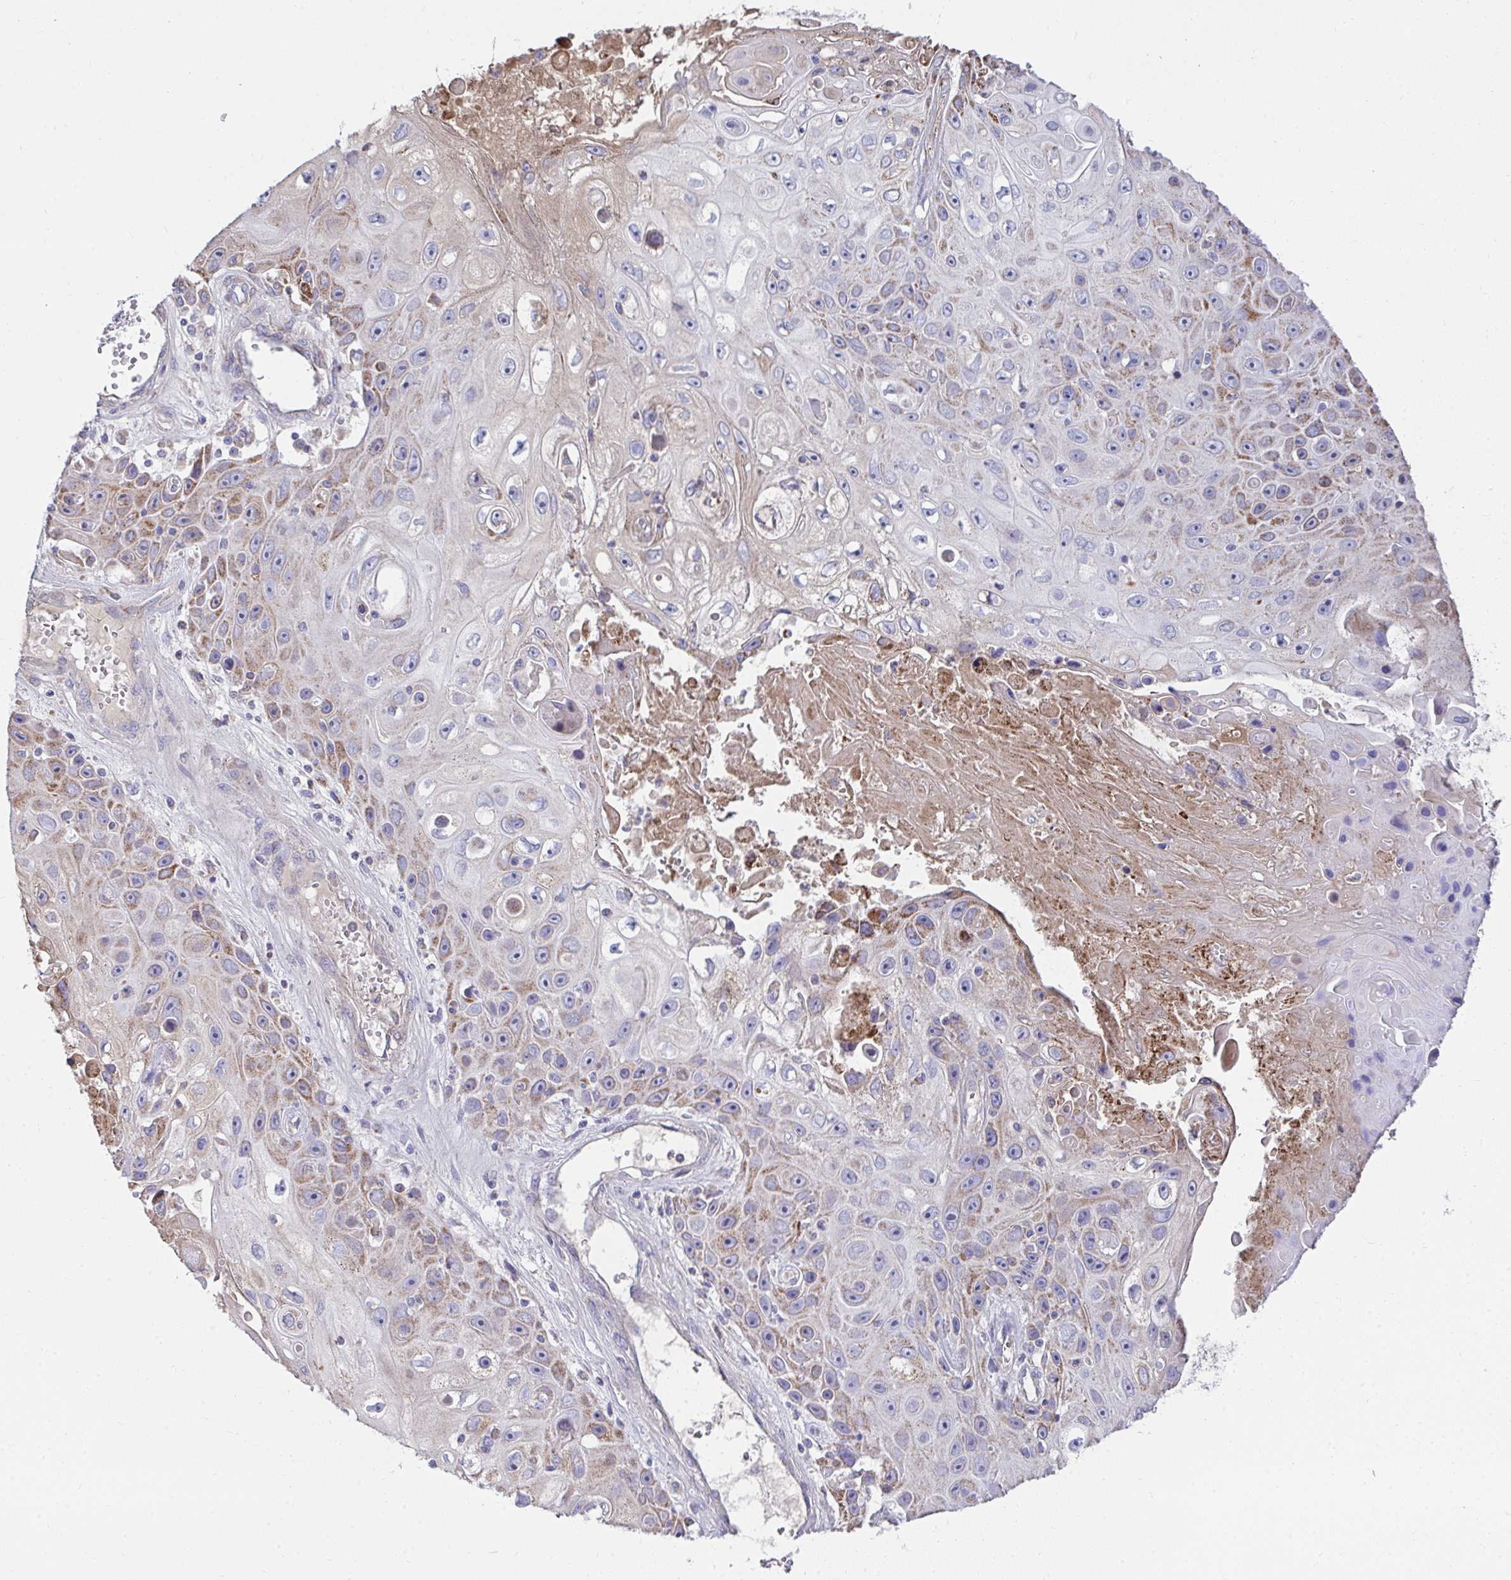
{"staining": {"intensity": "moderate", "quantity": "25%-75%", "location": "cytoplasmic/membranous"}, "tissue": "skin cancer", "cell_type": "Tumor cells", "image_type": "cancer", "snomed": [{"axis": "morphology", "description": "Squamous cell carcinoma, NOS"}, {"axis": "topography", "description": "Skin"}], "caption": "Immunohistochemistry (IHC) of human skin squamous cell carcinoma demonstrates medium levels of moderate cytoplasmic/membranous expression in approximately 25%-75% of tumor cells.", "gene": "PRRG3", "patient": {"sex": "male", "age": 82}}